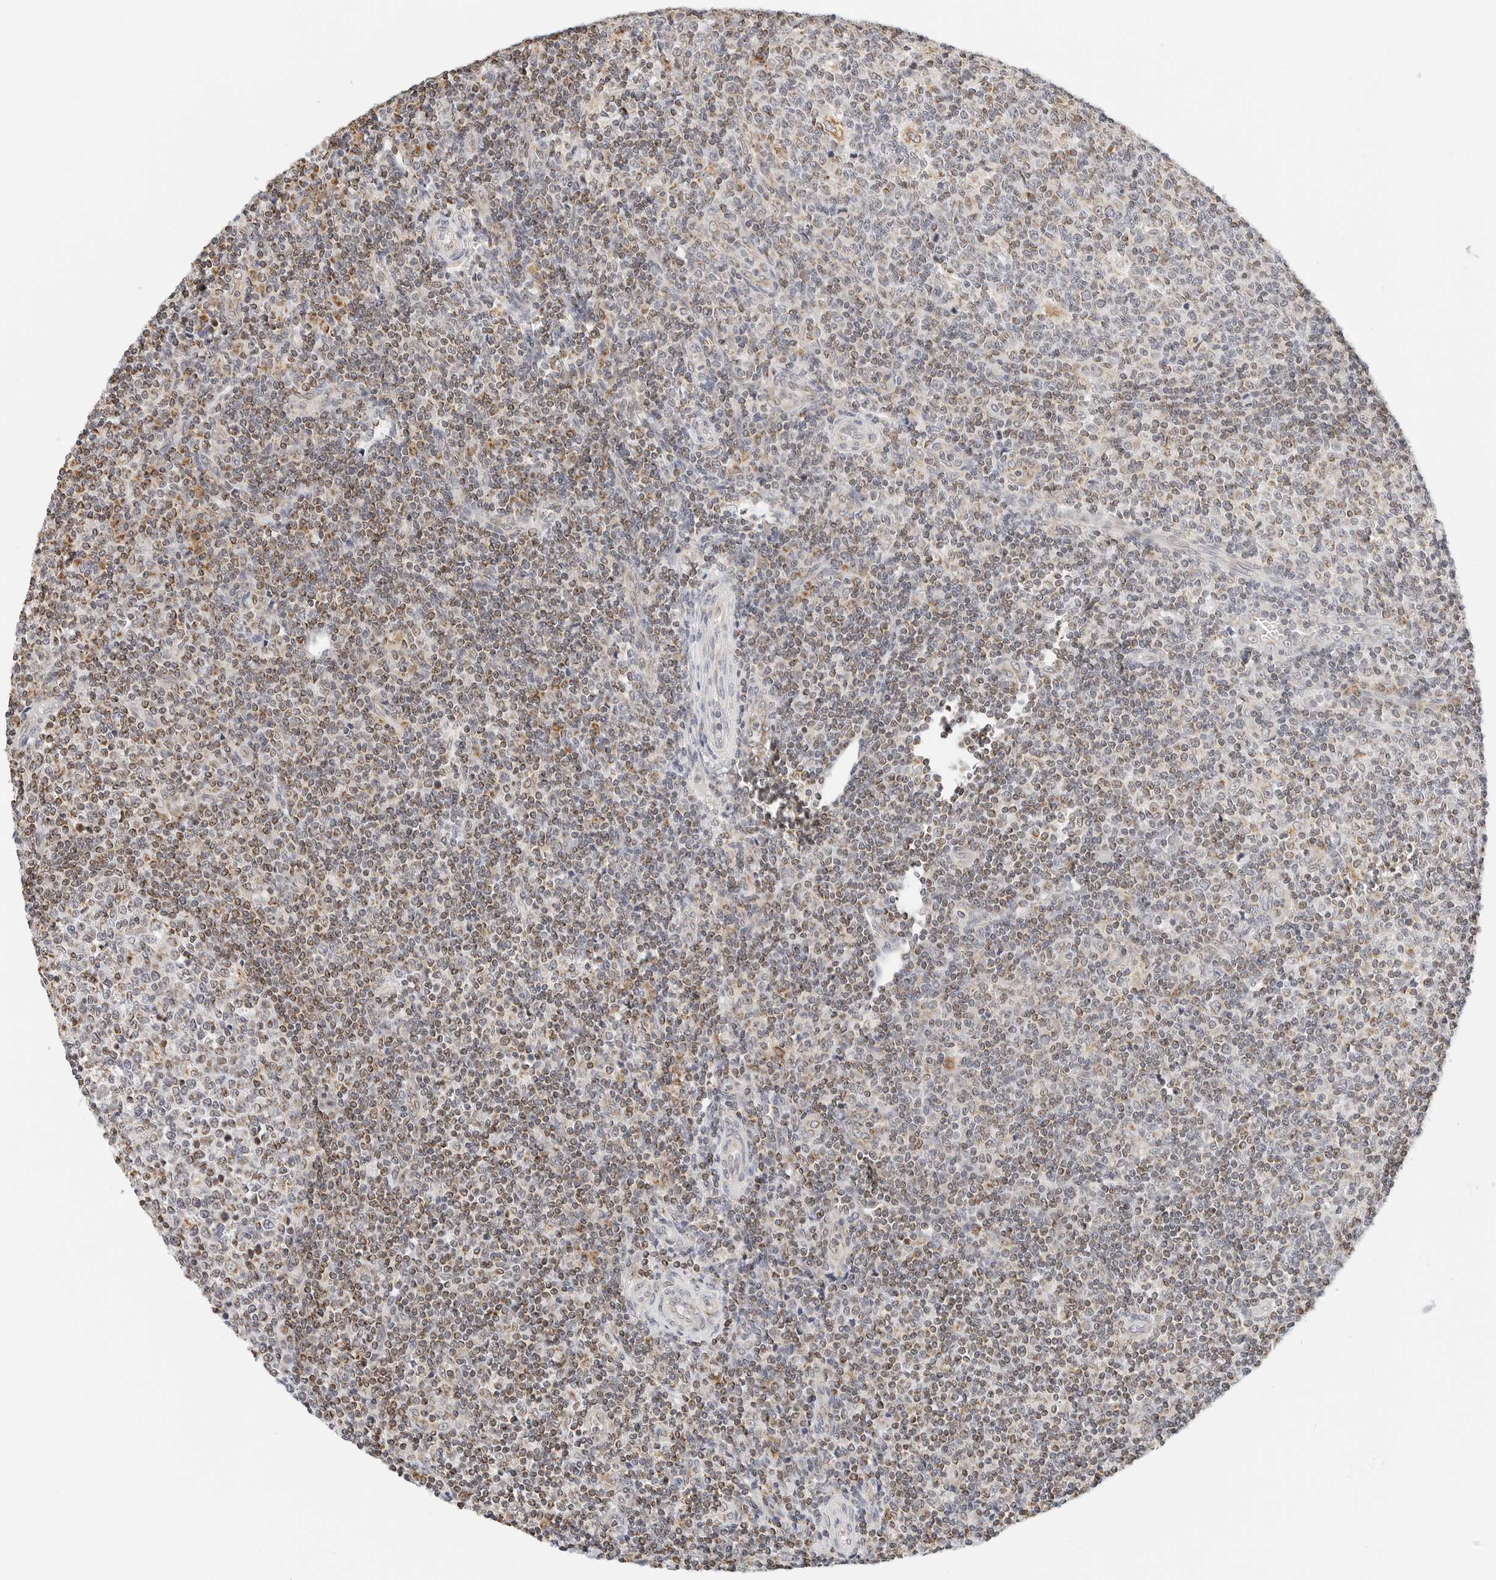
{"staining": {"intensity": "weak", "quantity": "25%-75%", "location": "cytoplasmic/membranous"}, "tissue": "tonsil", "cell_type": "Germinal center cells", "image_type": "normal", "snomed": [{"axis": "morphology", "description": "Normal tissue, NOS"}, {"axis": "topography", "description": "Tonsil"}], "caption": "Immunohistochemistry (DAB (3,3'-diaminobenzidine)) staining of benign human tonsil exhibits weak cytoplasmic/membranous protein expression in about 25%-75% of germinal center cells.", "gene": "ATL1", "patient": {"sex": "female", "age": 19}}